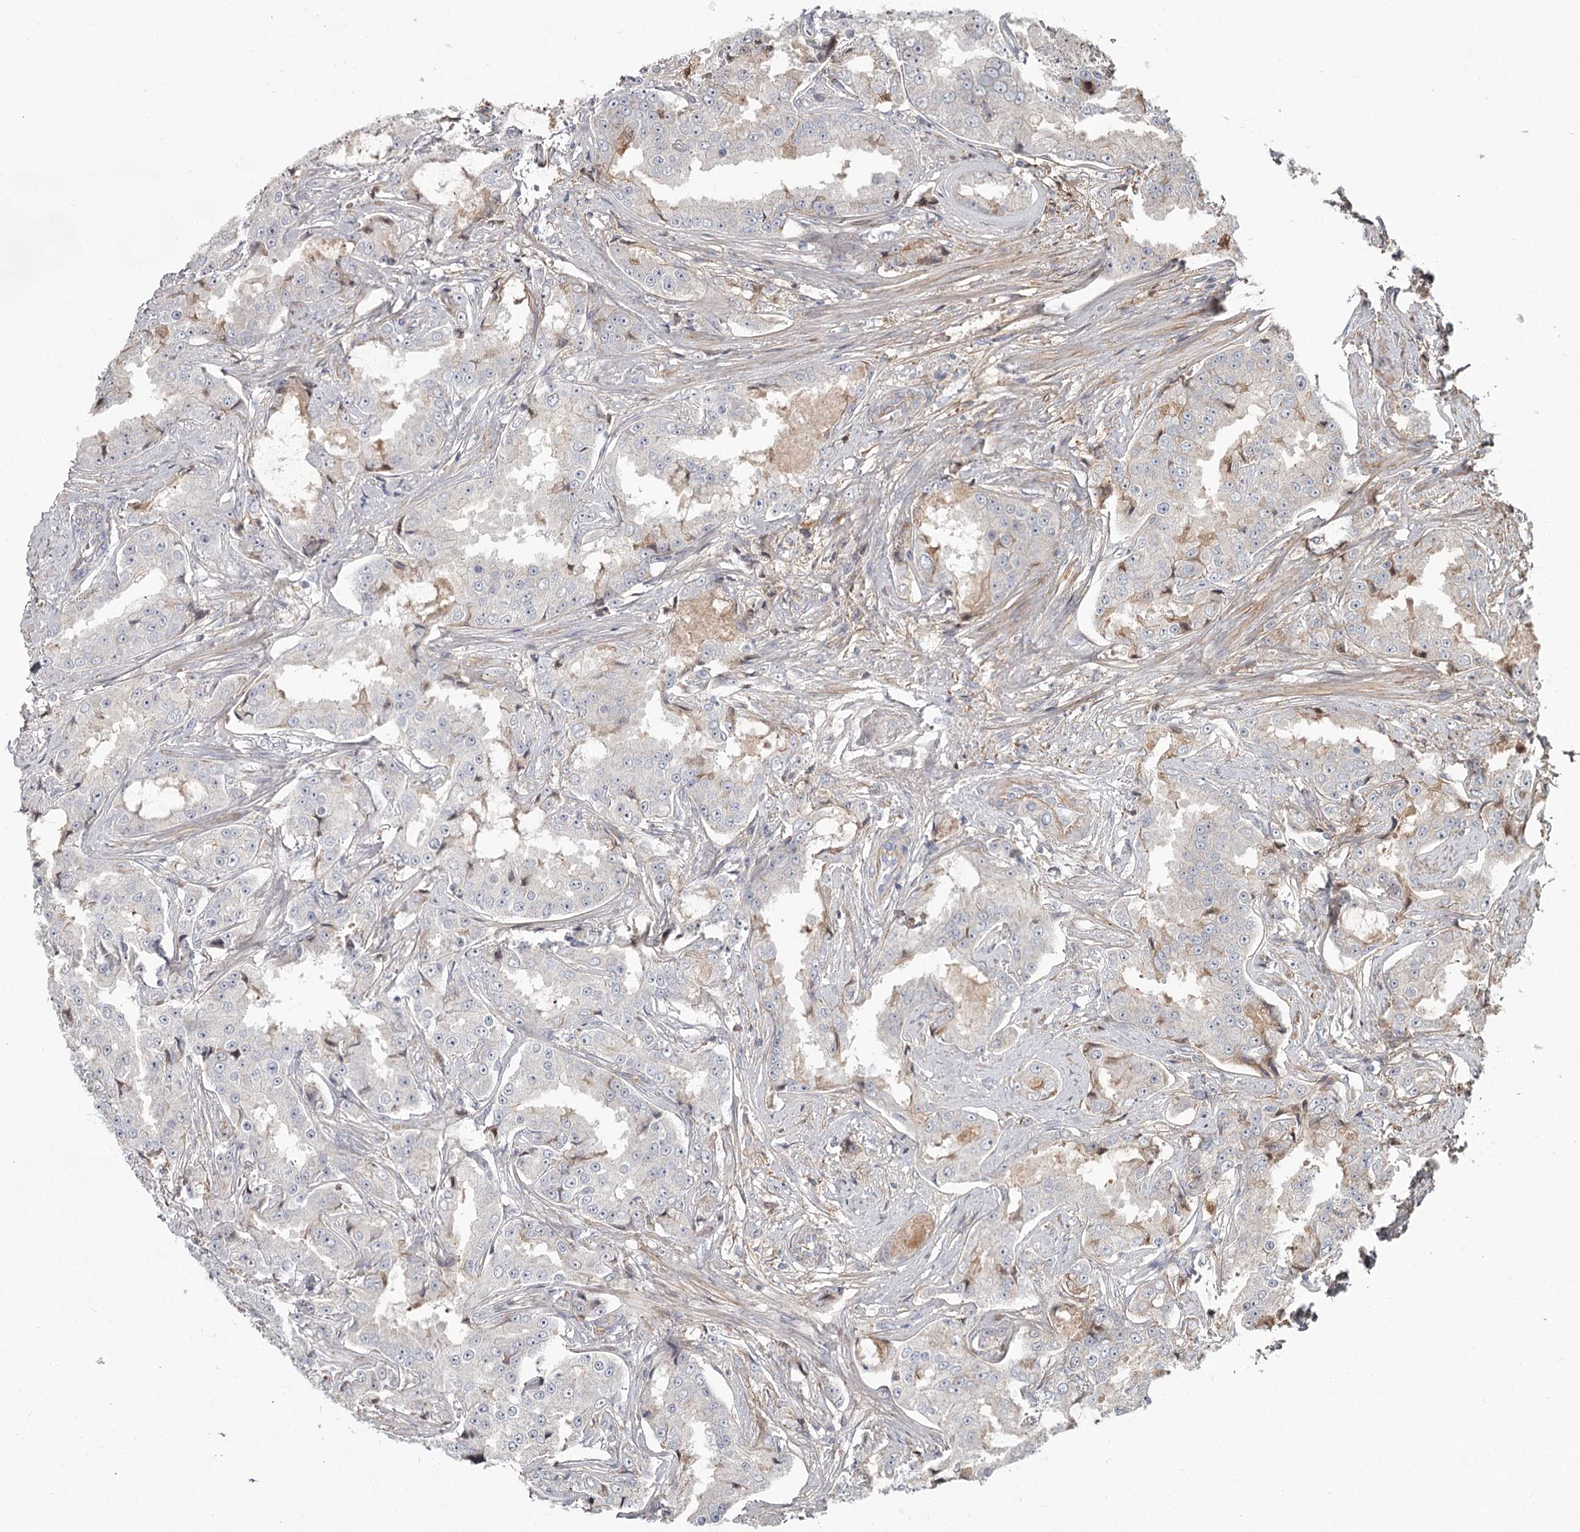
{"staining": {"intensity": "weak", "quantity": "<25%", "location": "cytoplasmic/membranous"}, "tissue": "prostate cancer", "cell_type": "Tumor cells", "image_type": "cancer", "snomed": [{"axis": "morphology", "description": "Adenocarcinoma, High grade"}, {"axis": "topography", "description": "Prostate"}], "caption": "Tumor cells are negative for protein expression in human prostate cancer (high-grade adenocarcinoma). The staining was performed using DAB (3,3'-diaminobenzidine) to visualize the protein expression in brown, while the nuclei were stained in blue with hematoxylin (Magnification: 20x).", "gene": "DHRS9", "patient": {"sex": "male", "age": 73}}